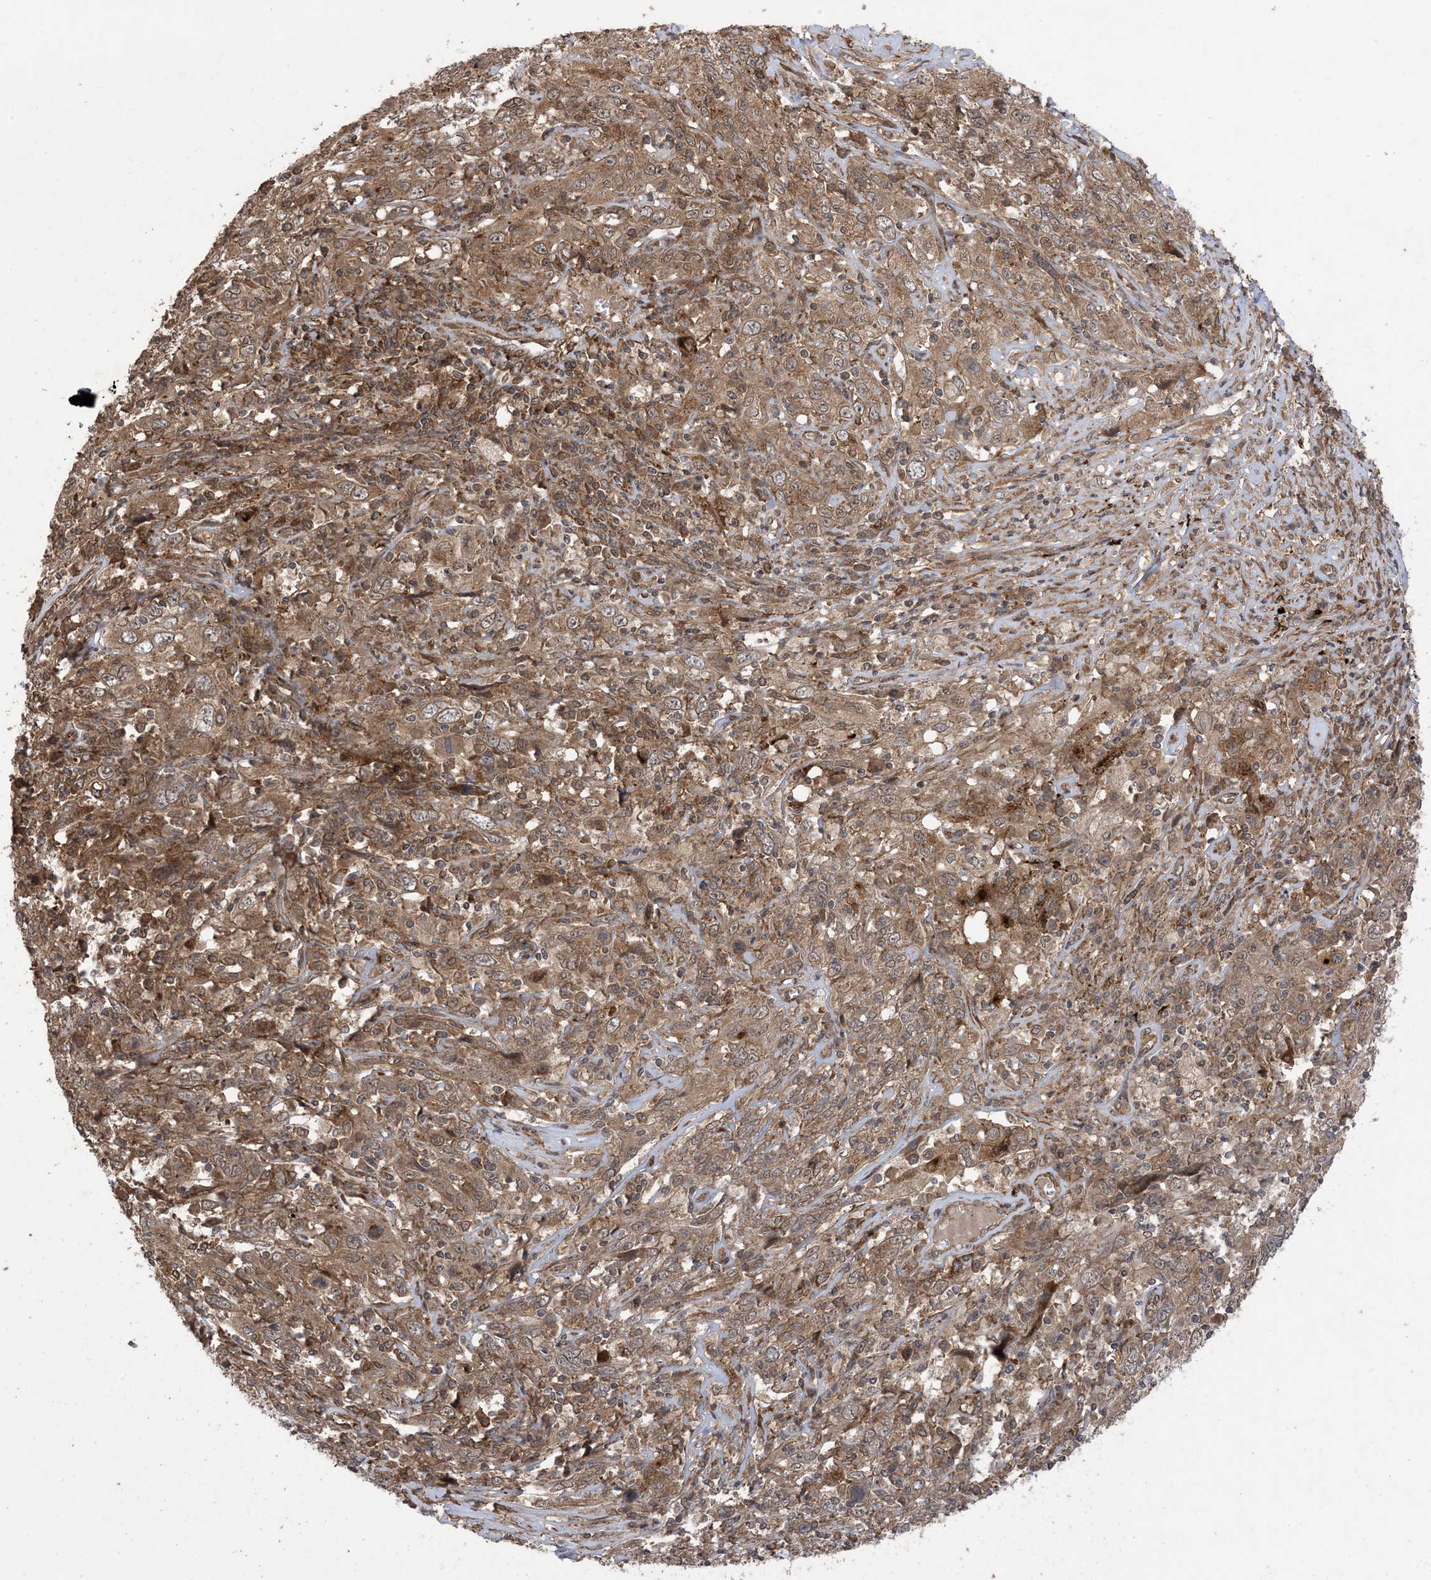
{"staining": {"intensity": "moderate", "quantity": ">75%", "location": "cytoplasmic/membranous"}, "tissue": "cervical cancer", "cell_type": "Tumor cells", "image_type": "cancer", "snomed": [{"axis": "morphology", "description": "Squamous cell carcinoma, NOS"}, {"axis": "topography", "description": "Cervix"}], "caption": "Immunohistochemistry (IHC) image of cervical cancer stained for a protein (brown), which shows medium levels of moderate cytoplasmic/membranous positivity in approximately >75% of tumor cells.", "gene": "ZNF511", "patient": {"sex": "female", "age": 46}}